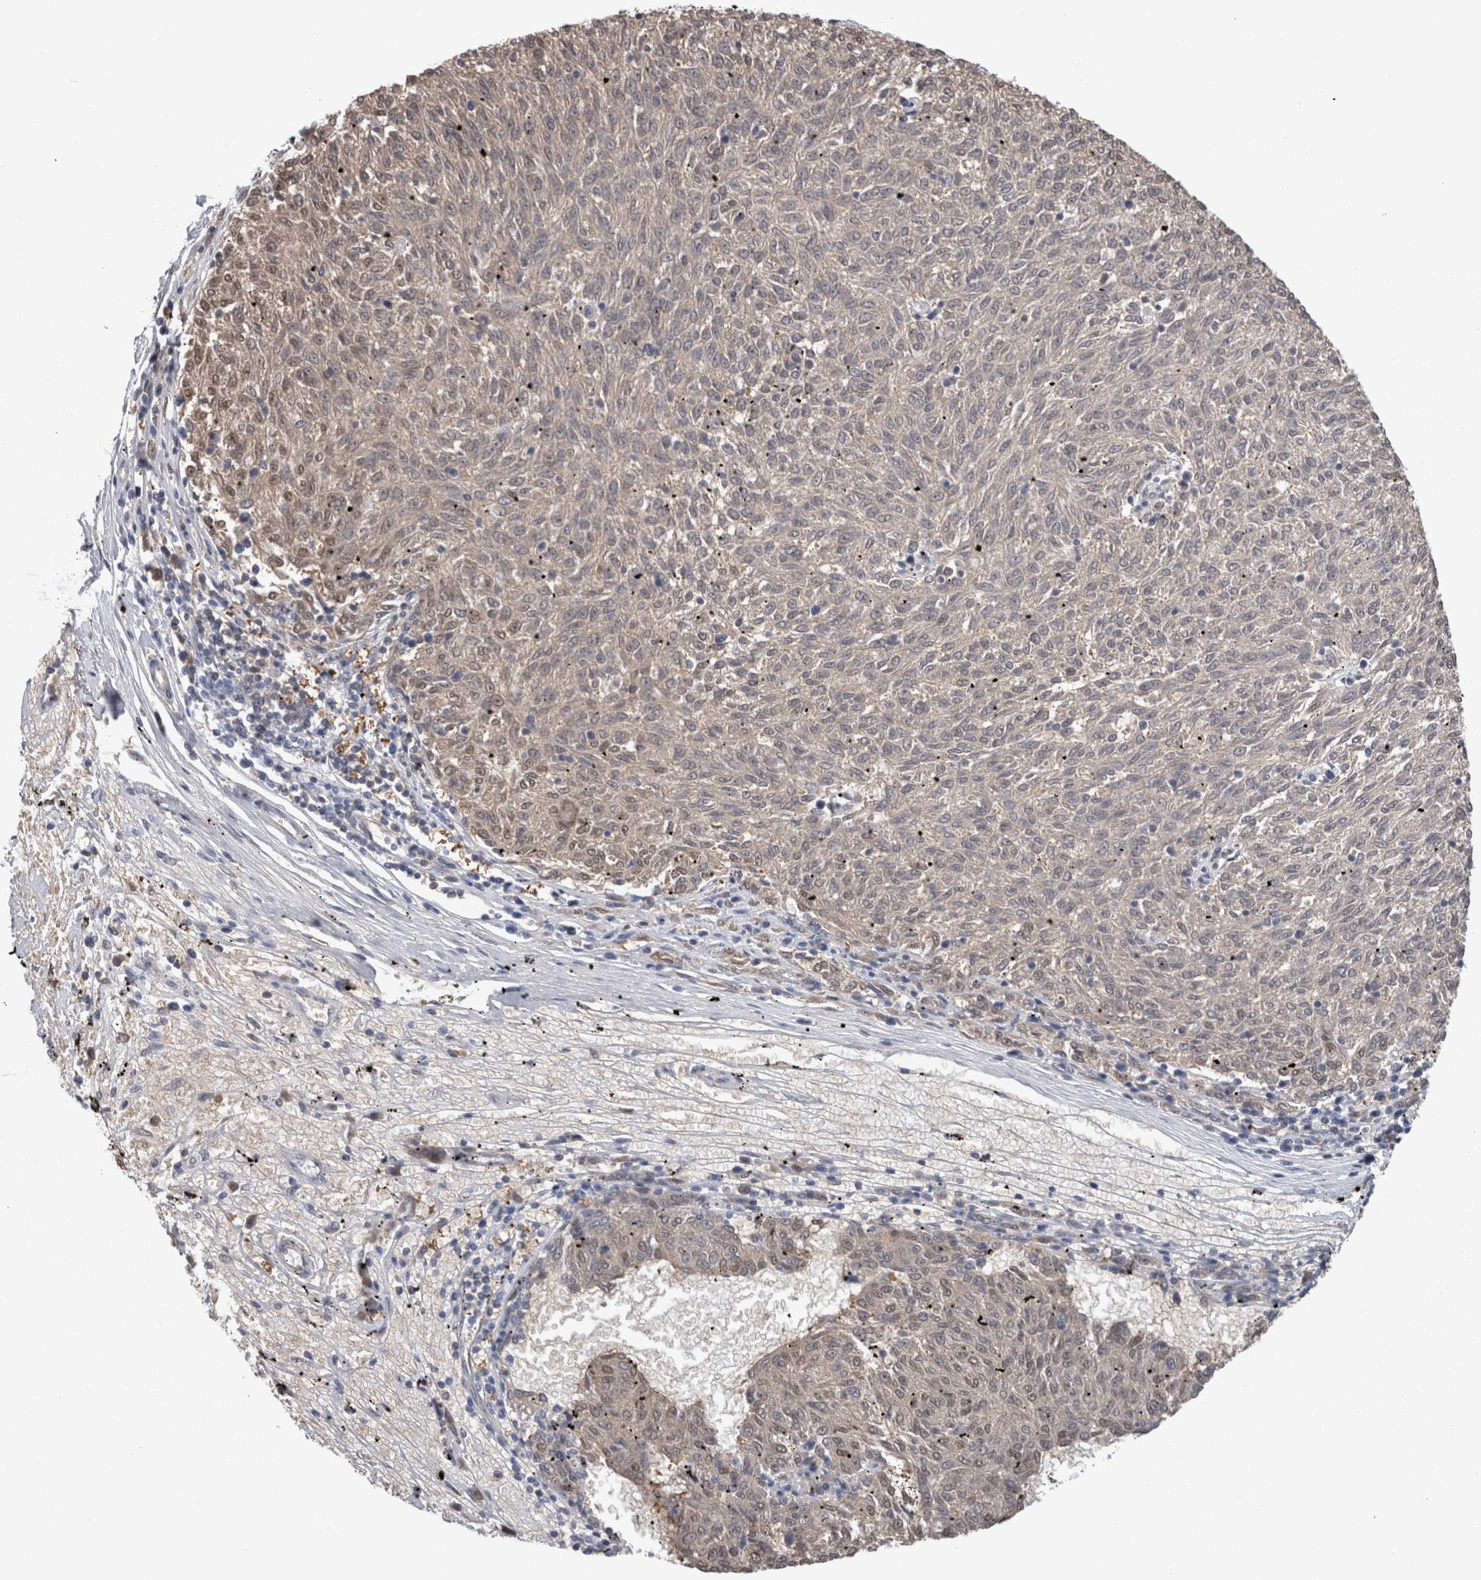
{"staining": {"intensity": "negative", "quantity": "none", "location": "none"}, "tissue": "melanoma", "cell_type": "Tumor cells", "image_type": "cancer", "snomed": [{"axis": "morphology", "description": "Malignant melanoma, NOS"}, {"axis": "topography", "description": "Skin"}], "caption": "This micrograph is of malignant melanoma stained with immunohistochemistry to label a protein in brown with the nuclei are counter-stained blue. There is no positivity in tumor cells.", "gene": "CA8", "patient": {"sex": "female", "age": 72}}